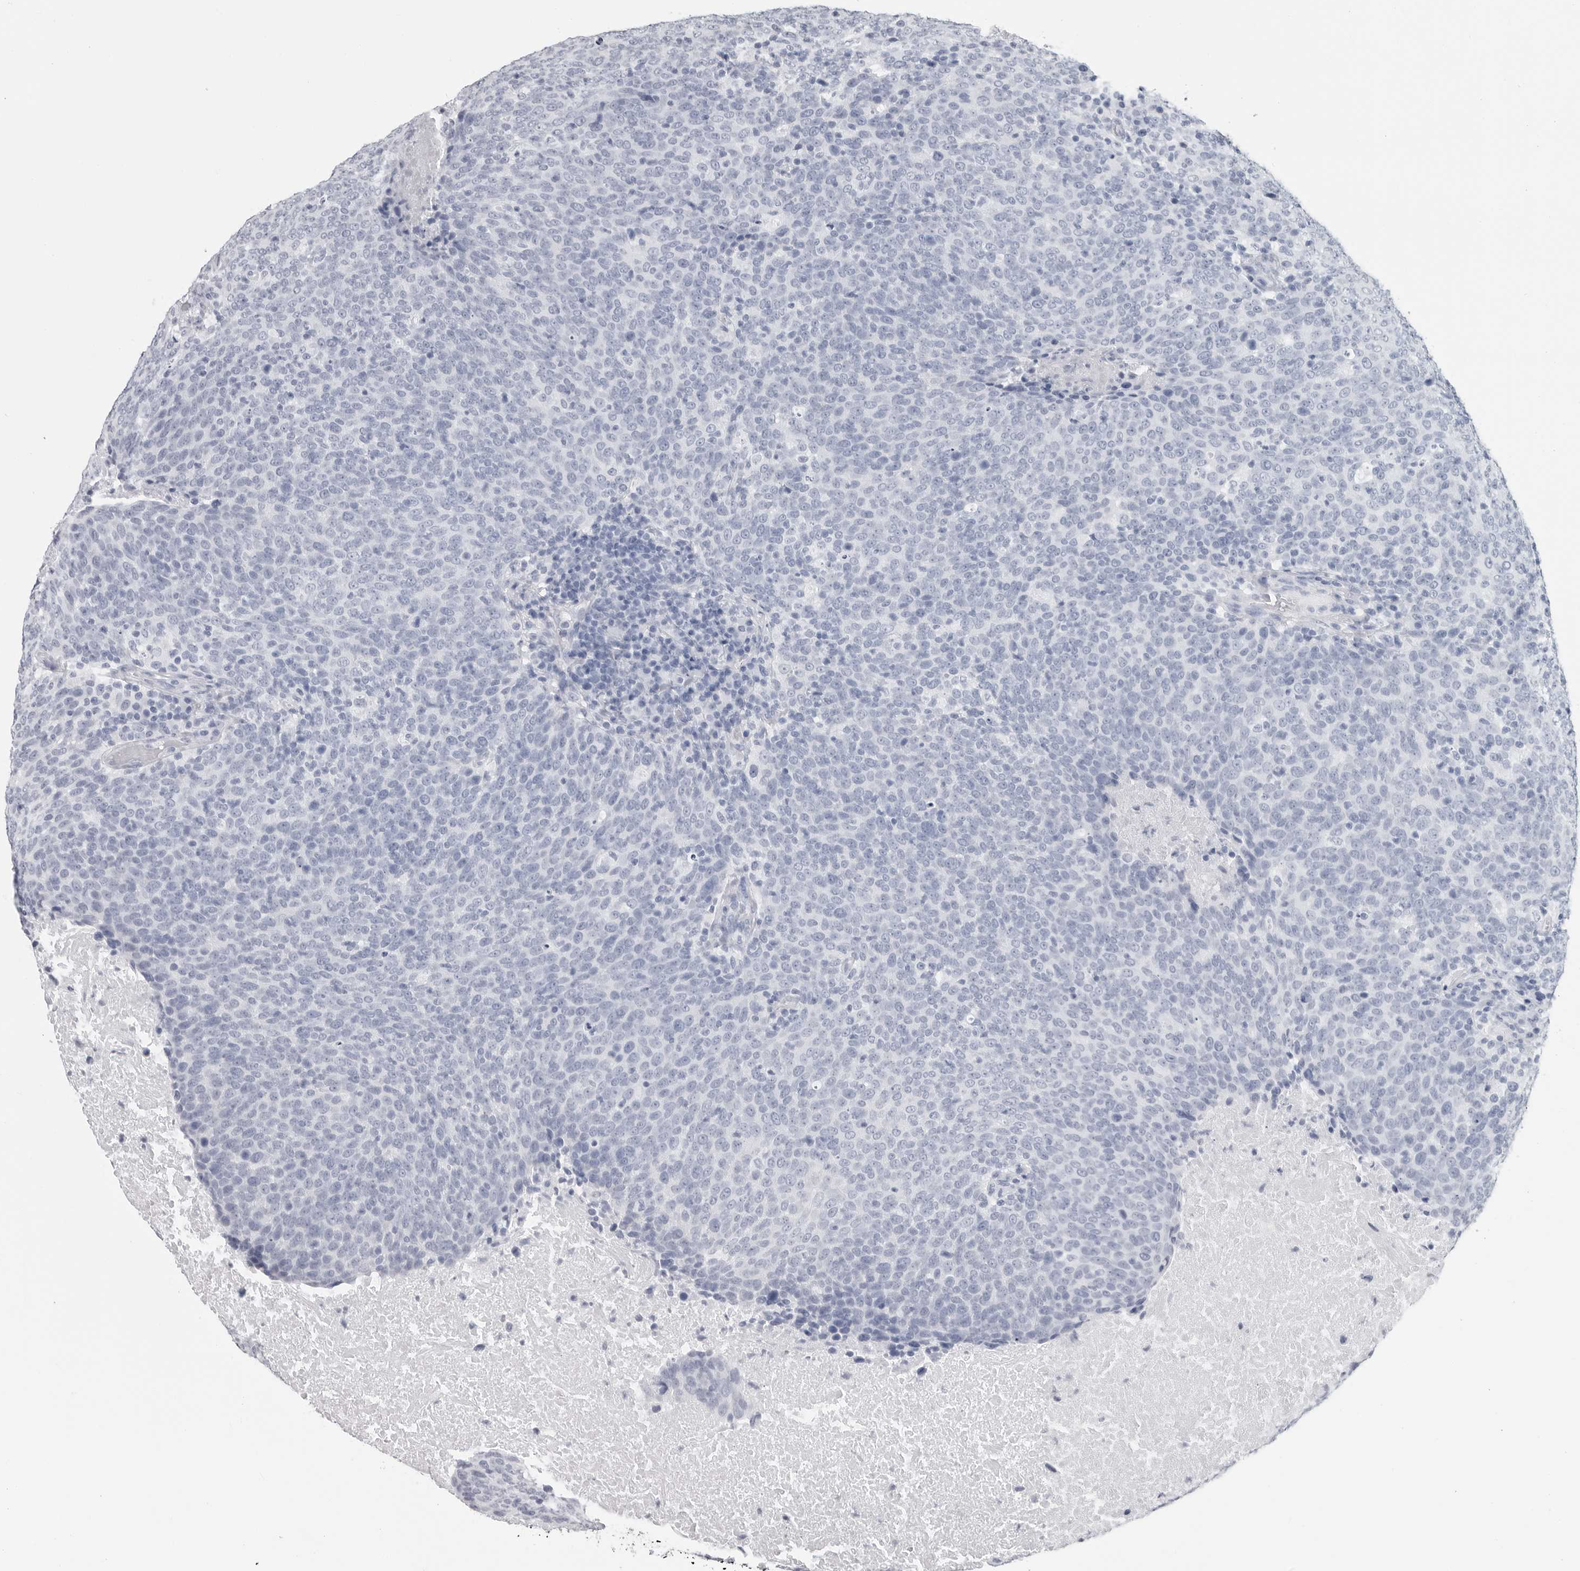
{"staining": {"intensity": "negative", "quantity": "none", "location": "none"}, "tissue": "head and neck cancer", "cell_type": "Tumor cells", "image_type": "cancer", "snomed": [{"axis": "morphology", "description": "Squamous cell carcinoma, NOS"}, {"axis": "morphology", "description": "Squamous cell carcinoma, metastatic, NOS"}, {"axis": "topography", "description": "Lymph node"}, {"axis": "topography", "description": "Head-Neck"}], "caption": "The immunohistochemistry histopathology image has no significant staining in tumor cells of squamous cell carcinoma (head and neck) tissue.", "gene": "CSH1", "patient": {"sex": "male", "age": 62}}